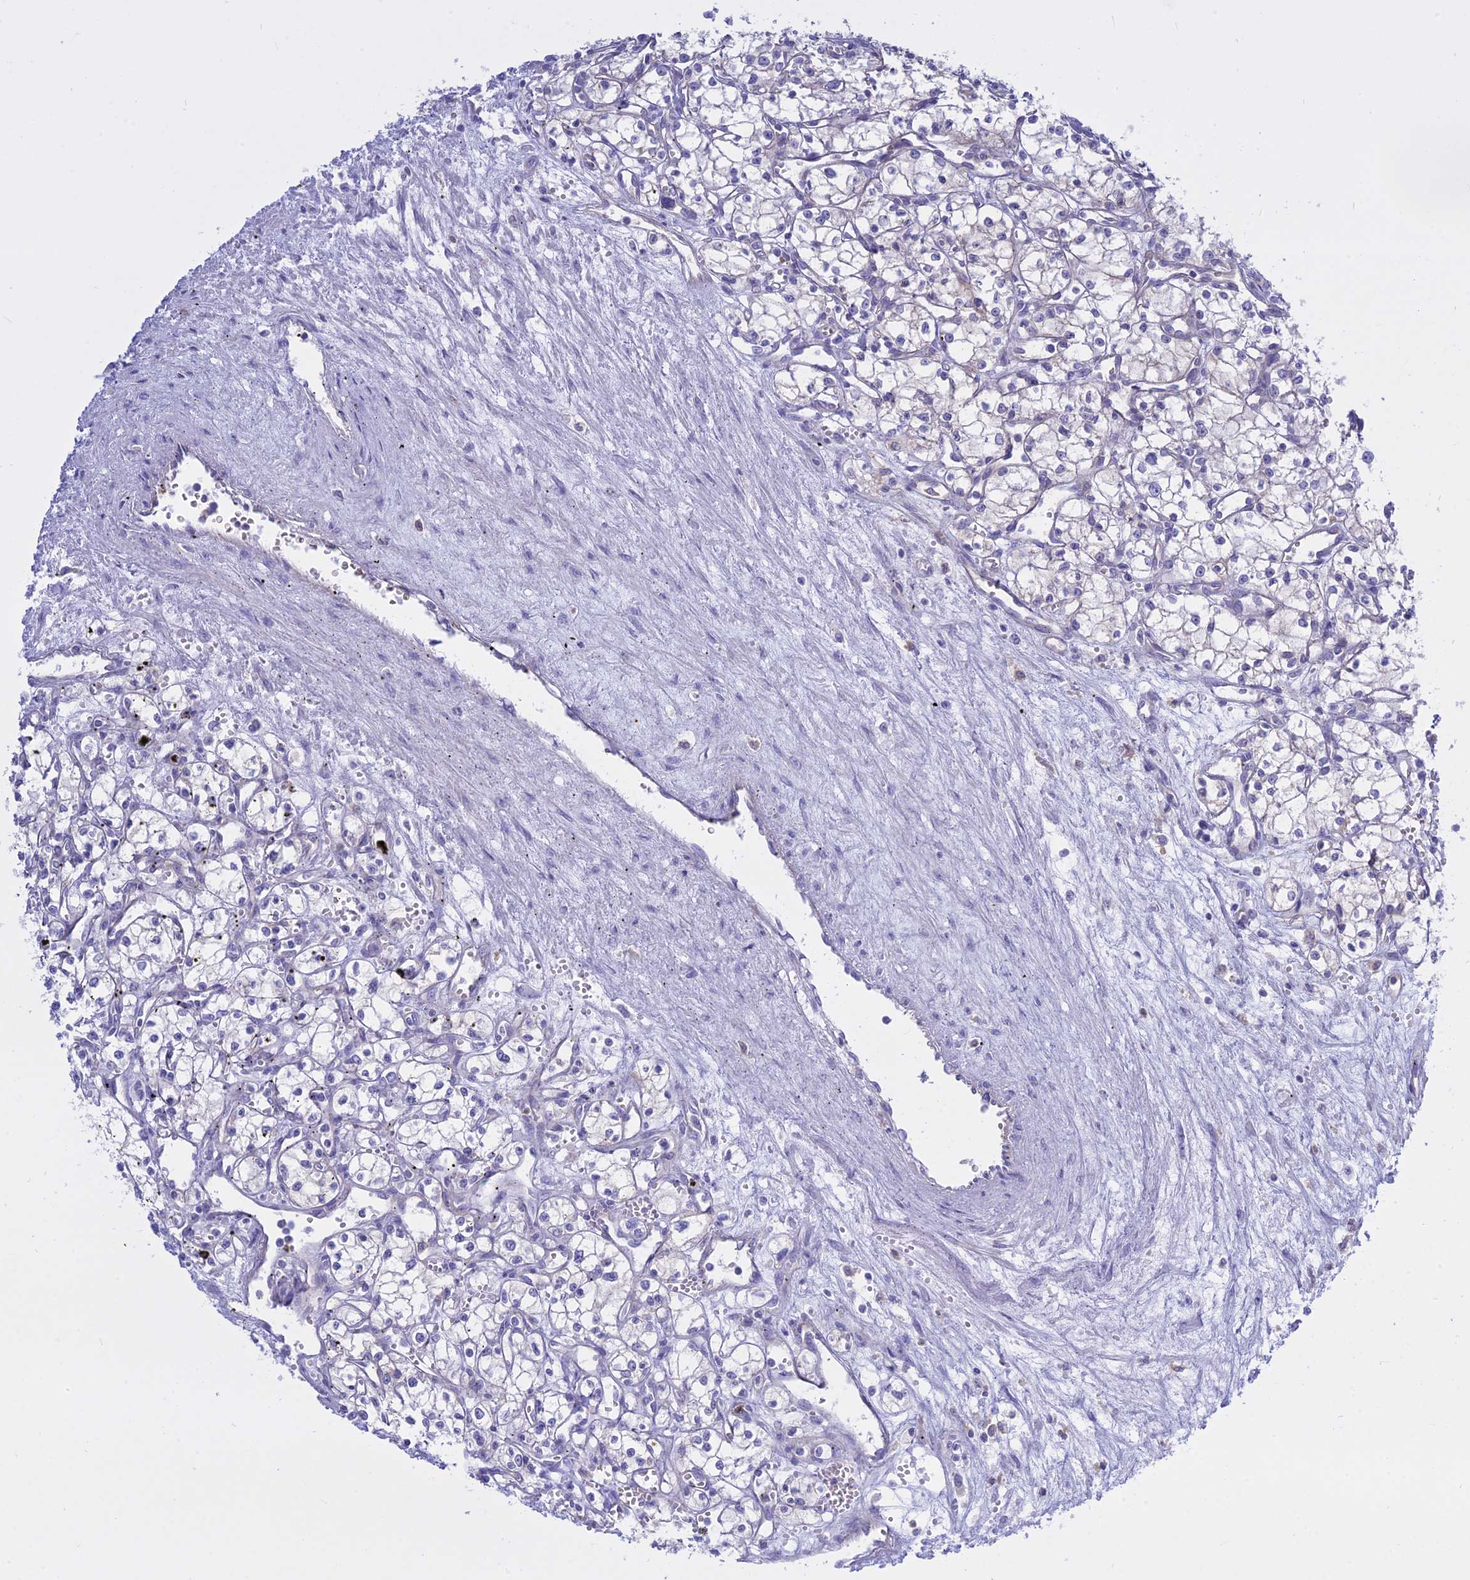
{"staining": {"intensity": "negative", "quantity": "none", "location": "none"}, "tissue": "renal cancer", "cell_type": "Tumor cells", "image_type": "cancer", "snomed": [{"axis": "morphology", "description": "Adenocarcinoma, NOS"}, {"axis": "topography", "description": "Kidney"}], "caption": "This histopathology image is of renal cancer (adenocarcinoma) stained with immunohistochemistry (IHC) to label a protein in brown with the nuclei are counter-stained blue. There is no staining in tumor cells.", "gene": "AHCYL1", "patient": {"sex": "male", "age": 59}}